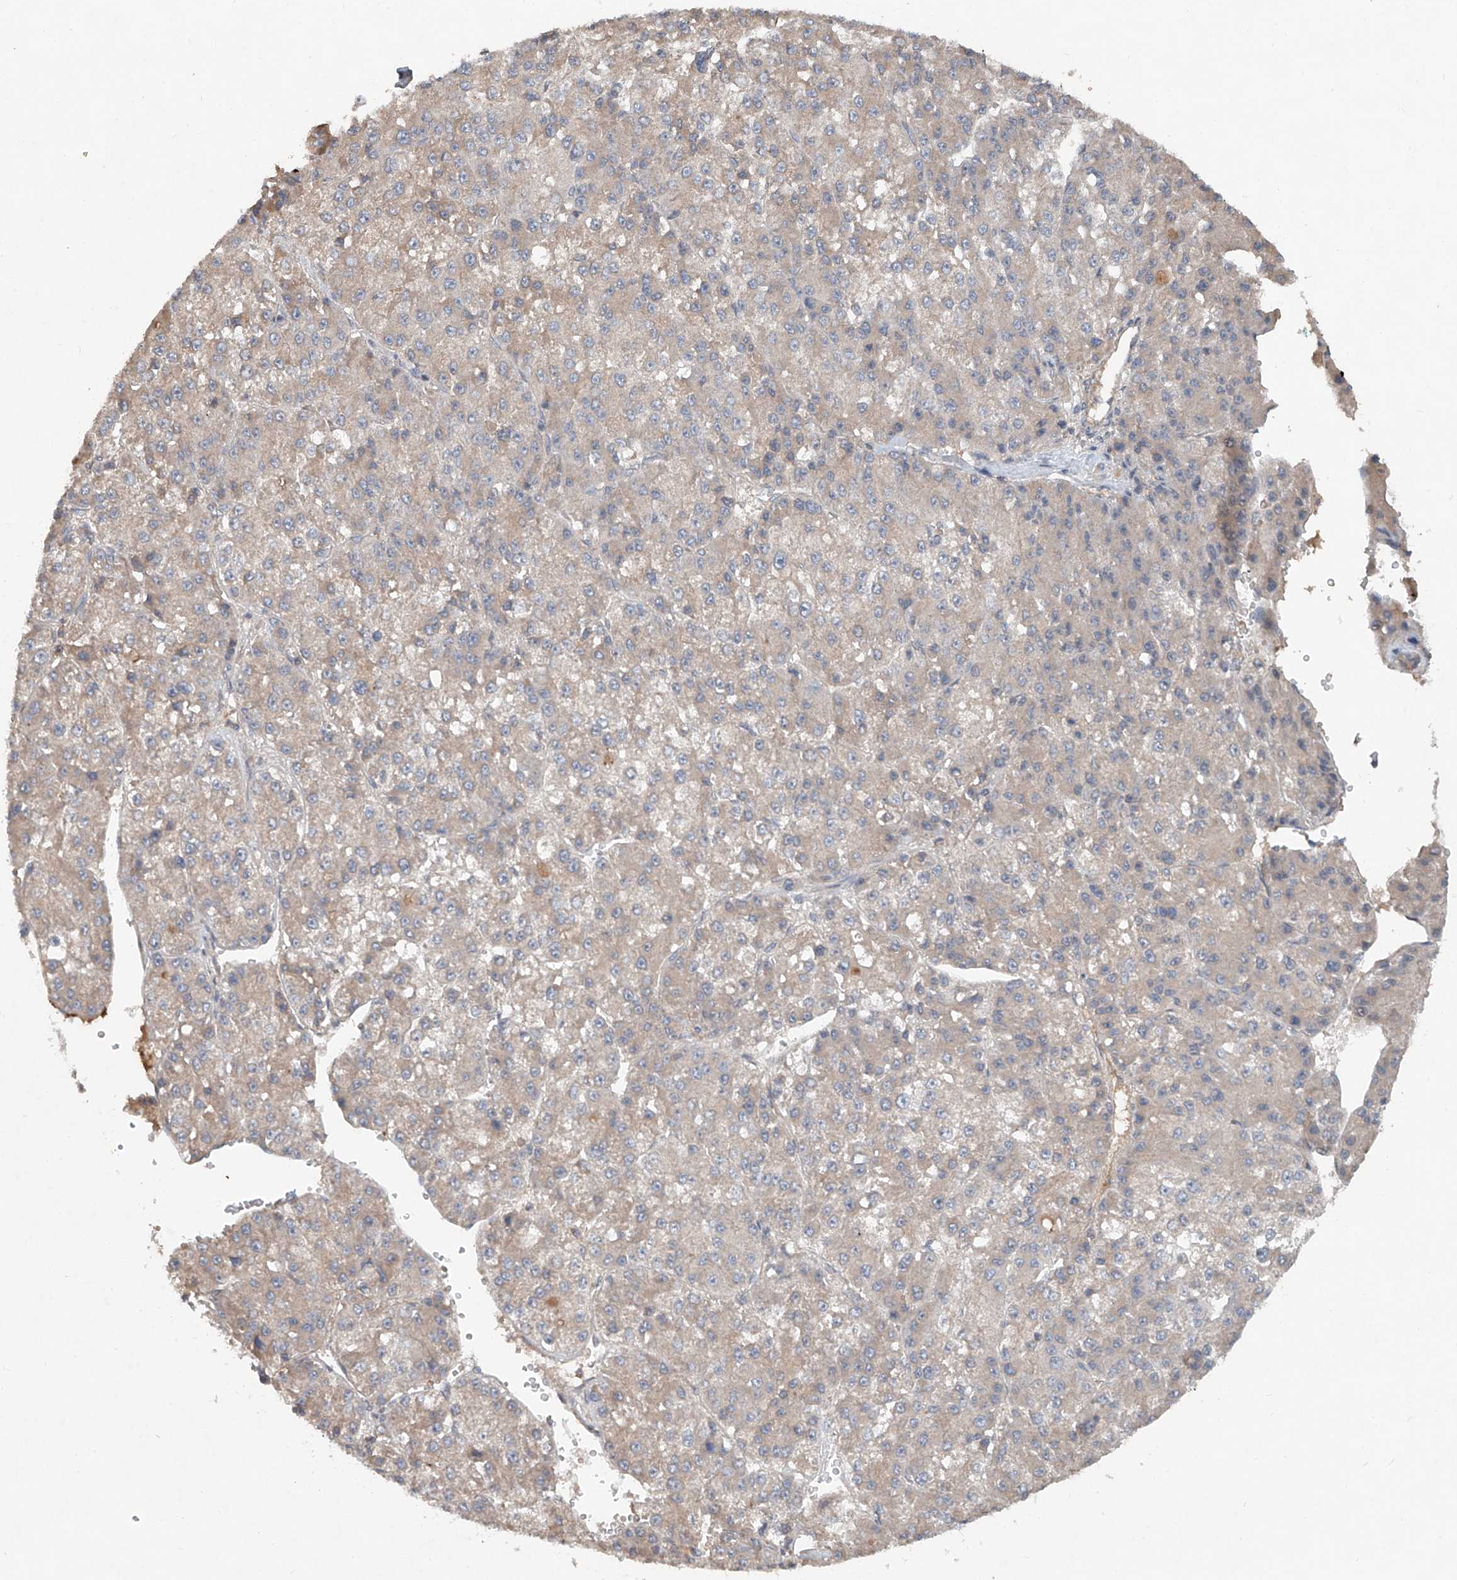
{"staining": {"intensity": "weak", "quantity": "<25%", "location": "cytoplasmic/membranous"}, "tissue": "liver cancer", "cell_type": "Tumor cells", "image_type": "cancer", "snomed": [{"axis": "morphology", "description": "Carcinoma, Hepatocellular, NOS"}, {"axis": "topography", "description": "Liver"}], "caption": "A high-resolution micrograph shows immunohistochemistry staining of liver hepatocellular carcinoma, which shows no significant positivity in tumor cells. (DAB IHC with hematoxylin counter stain).", "gene": "ADAM23", "patient": {"sex": "female", "age": 73}}